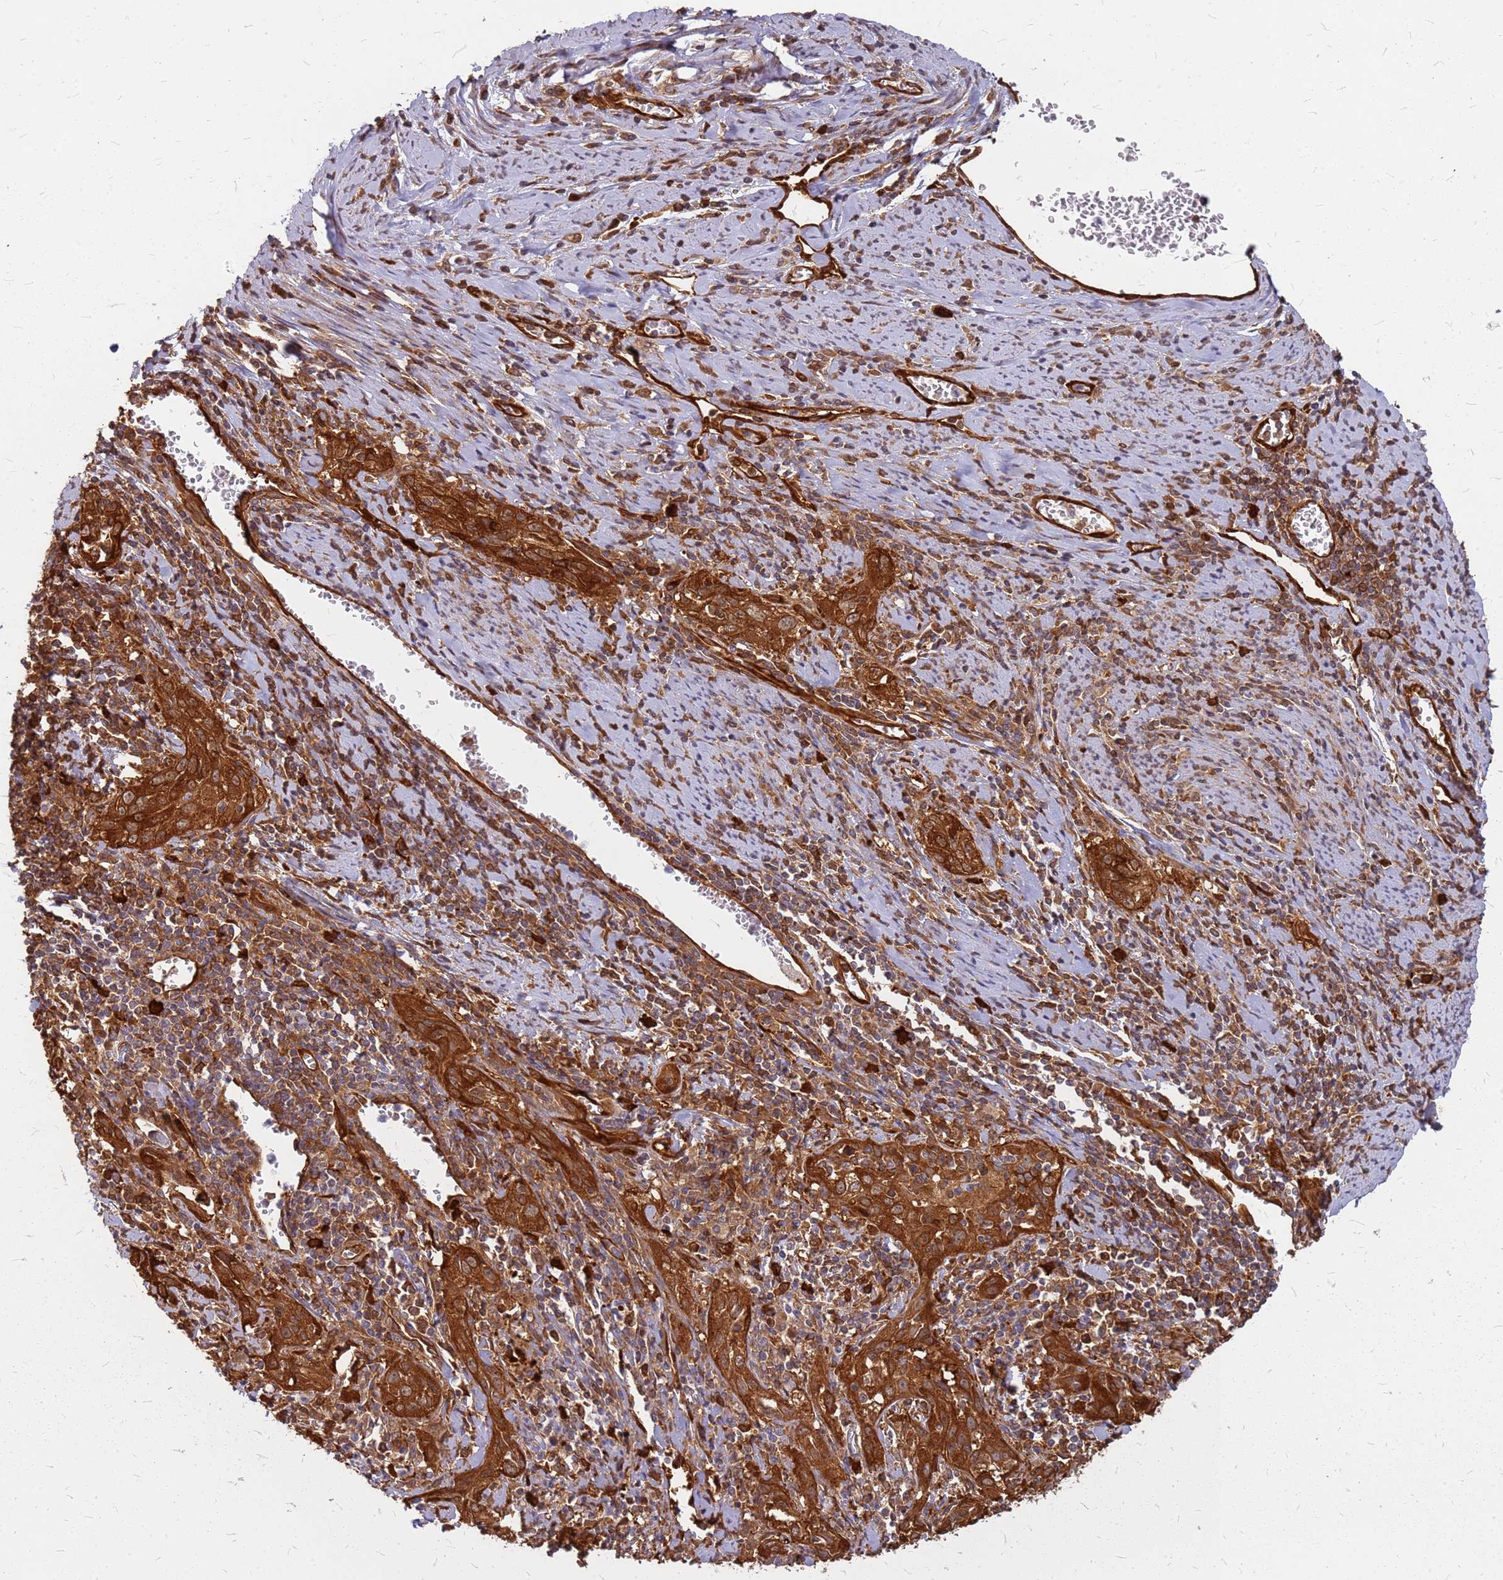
{"staining": {"intensity": "strong", "quantity": ">75%", "location": "cytoplasmic/membranous"}, "tissue": "cervical cancer", "cell_type": "Tumor cells", "image_type": "cancer", "snomed": [{"axis": "morphology", "description": "Squamous cell carcinoma, NOS"}, {"axis": "topography", "description": "Cervix"}], "caption": "High-power microscopy captured an IHC image of squamous cell carcinoma (cervical), revealing strong cytoplasmic/membranous staining in about >75% of tumor cells. Immunohistochemistry (ihc) stains the protein of interest in brown and the nuclei are stained blue.", "gene": "HDX", "patient": {"sex": "female", "age": 57}}